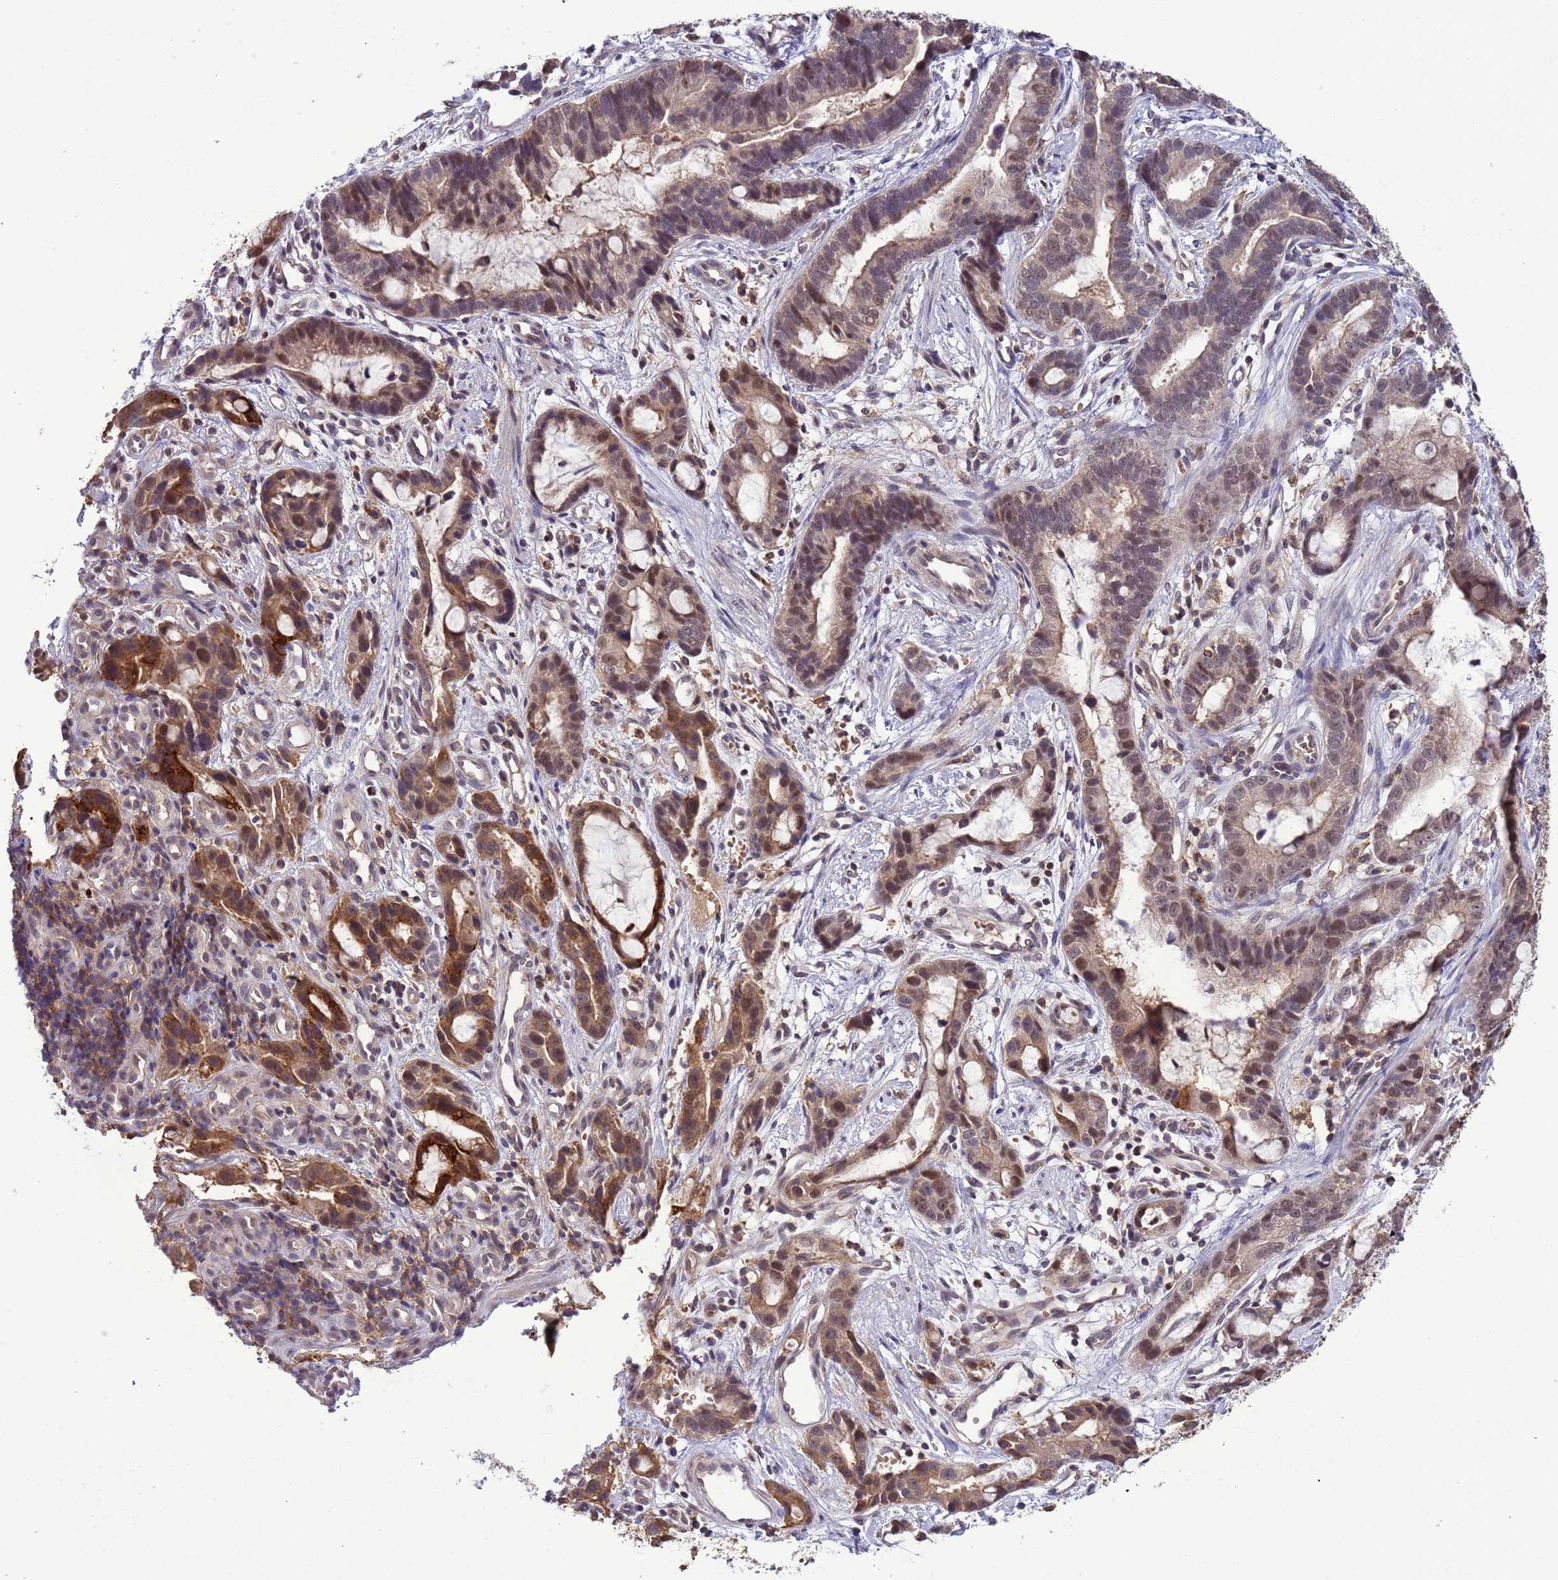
{"staining": {"intensity": "strong", "quantity": "25%-75%", "location": "cytoplasmic/membranous,nuclear"}, "tissue": "stomach cancer", "cell_type": "Tumor cells", "image_type": "cancer", "snomed": [{"axis": "morphology", "description": "Adenocarcinoma, NOS"}, {"axis": "topography", "description": "Stomach"}], "caption": "Brown immunohistochemical staining in adenocarcinoma (stomach) demonstrates strong cytoplasmic/membranous and nuclear positivity in about 25%-75% of tumor cells.", "gene": "CD53", "patient": {"sex": "male", "age": 55}}